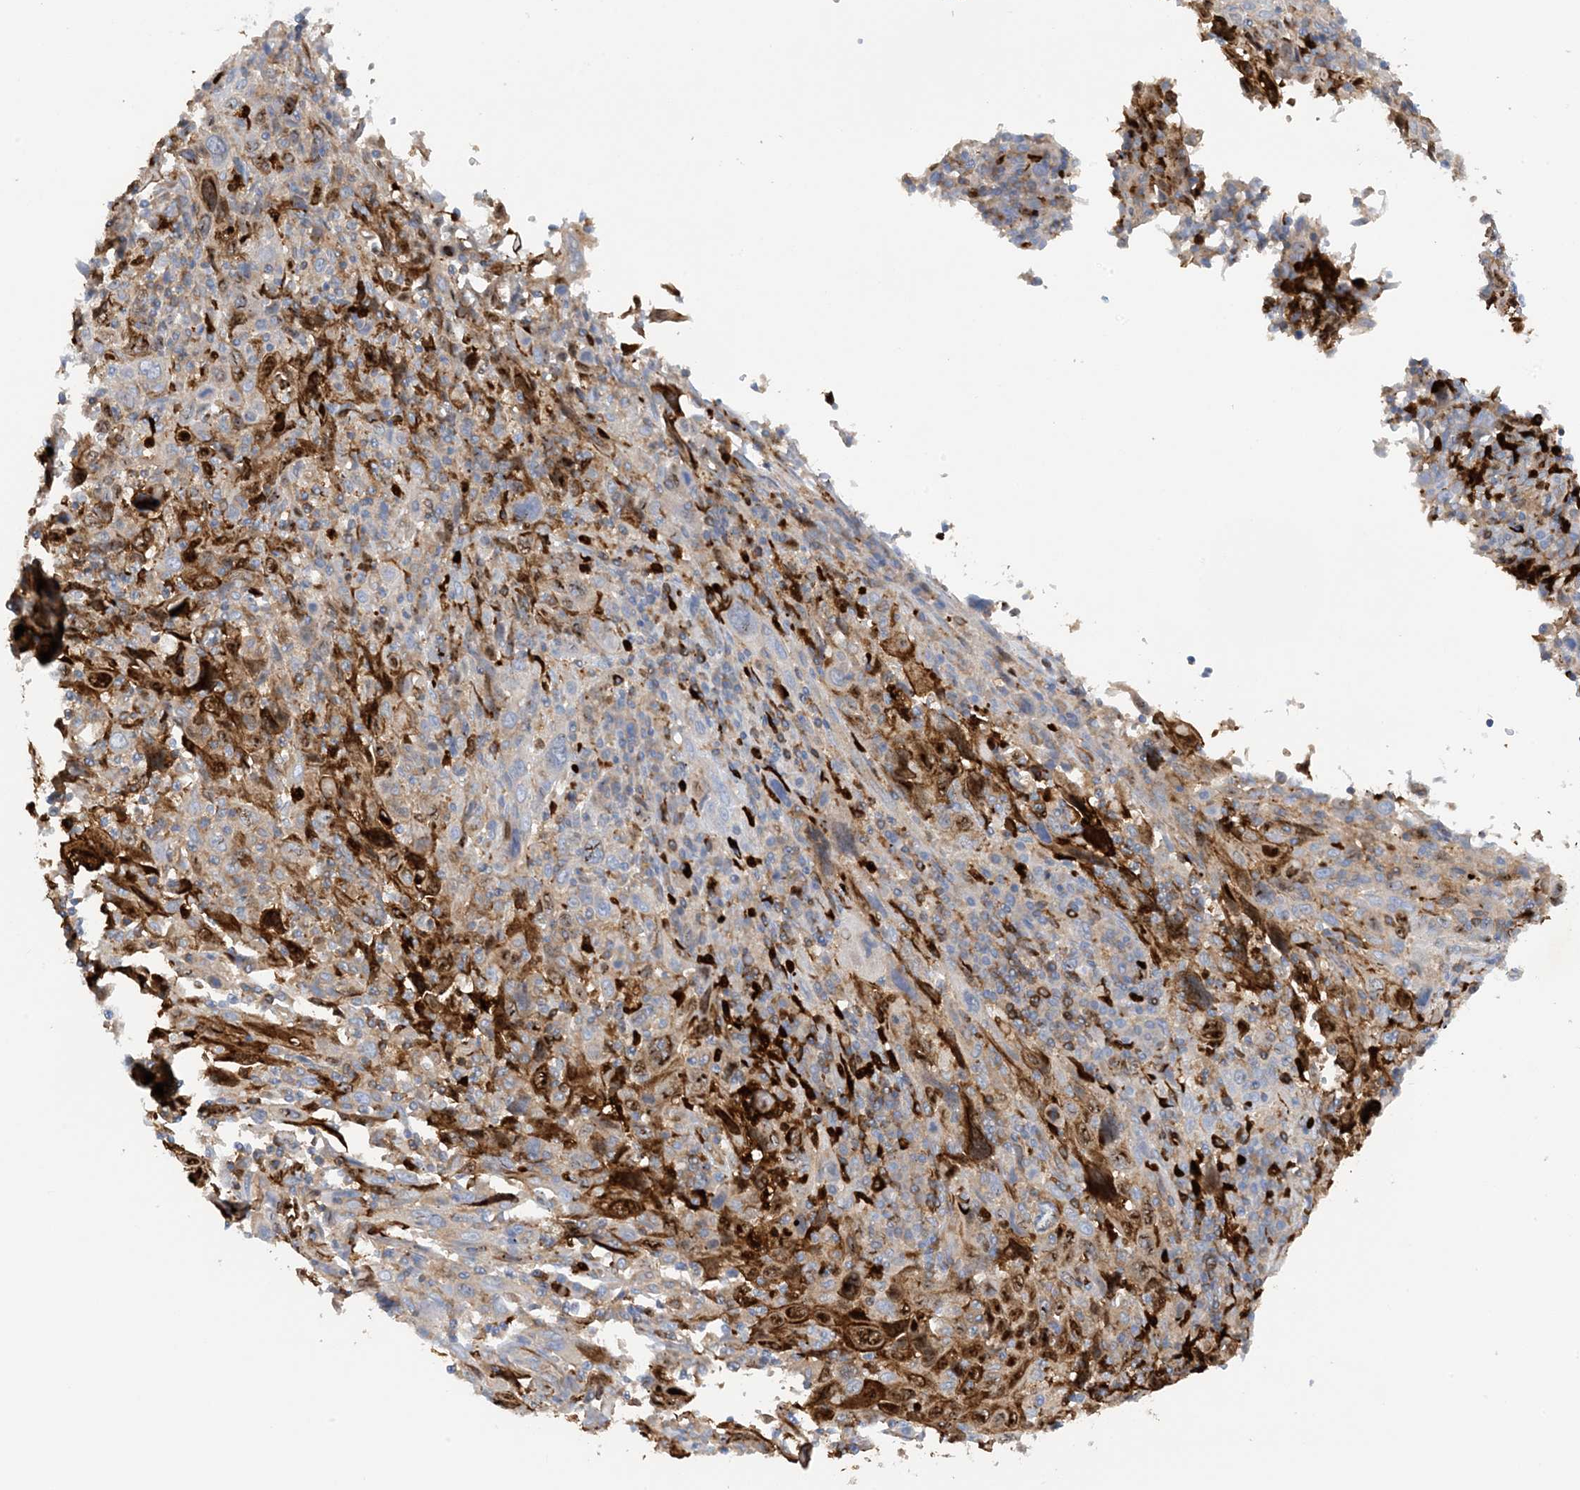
{"staining": {"intensity": "negative", "quantity": "none", "location": "none"}, "tissue": "cervical cancer", "cell_type": "Tumor cells", "image_type": "cancer", "snomed": [{"axis": "morphology", "description": "Squamous cell carcinoma, NOS"}, {"axis": "topography", "description": "Cervix"}], "caption": "A photomicrograph of cervical cancer (squamous cell carcinoma) stained for a protein displays no brown staining in tumor cells. The staining is performed using DAB (3,3'-diaminobenzidine) brown chromogen with nuclei counter-stained in using hematoxylin.", "gene": "PHACTR2", "patient": {"sex": "female", "age": 46}}